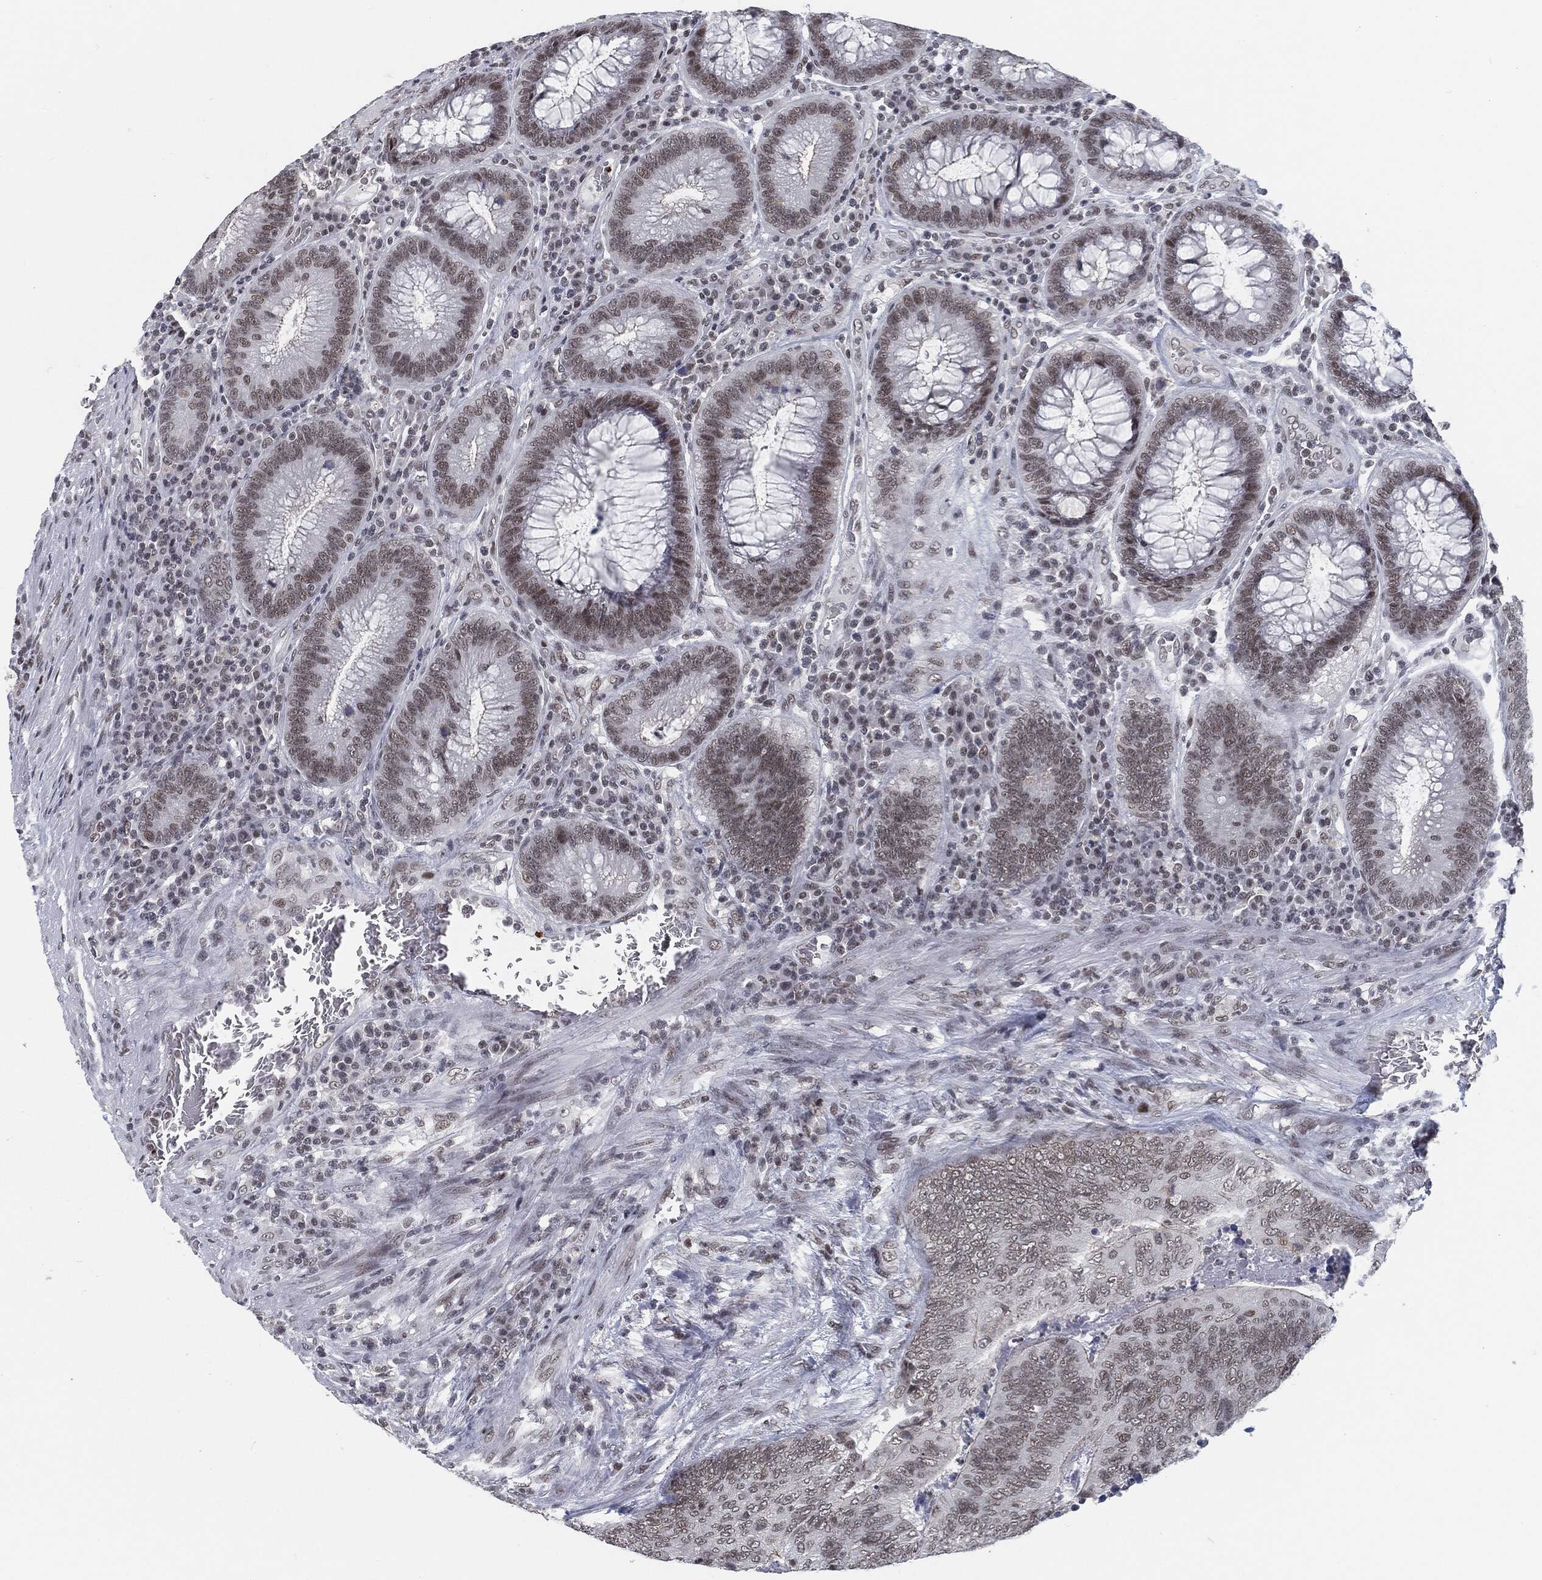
{"staining": {"intensity": "strong", "quantity": "<25%", "location": "nuclear"}, "tissue": "colorectal cancer", "cell_type": "Tumor cells", "image_type": "cancer", "snomed": [{"axis": "morphology", "description": "Adenocarcinoma, NOS"}, {"axis": "topography", "description": "Colon"}], "caption": "Immunohistochemistry (DAB) staining of human colorectal adenocarcinoma displays strong nuclear protein expression in about <25% of tumor cells.", "gene": "ANXA1", "patient": {"sex": "female", "age": 67}}